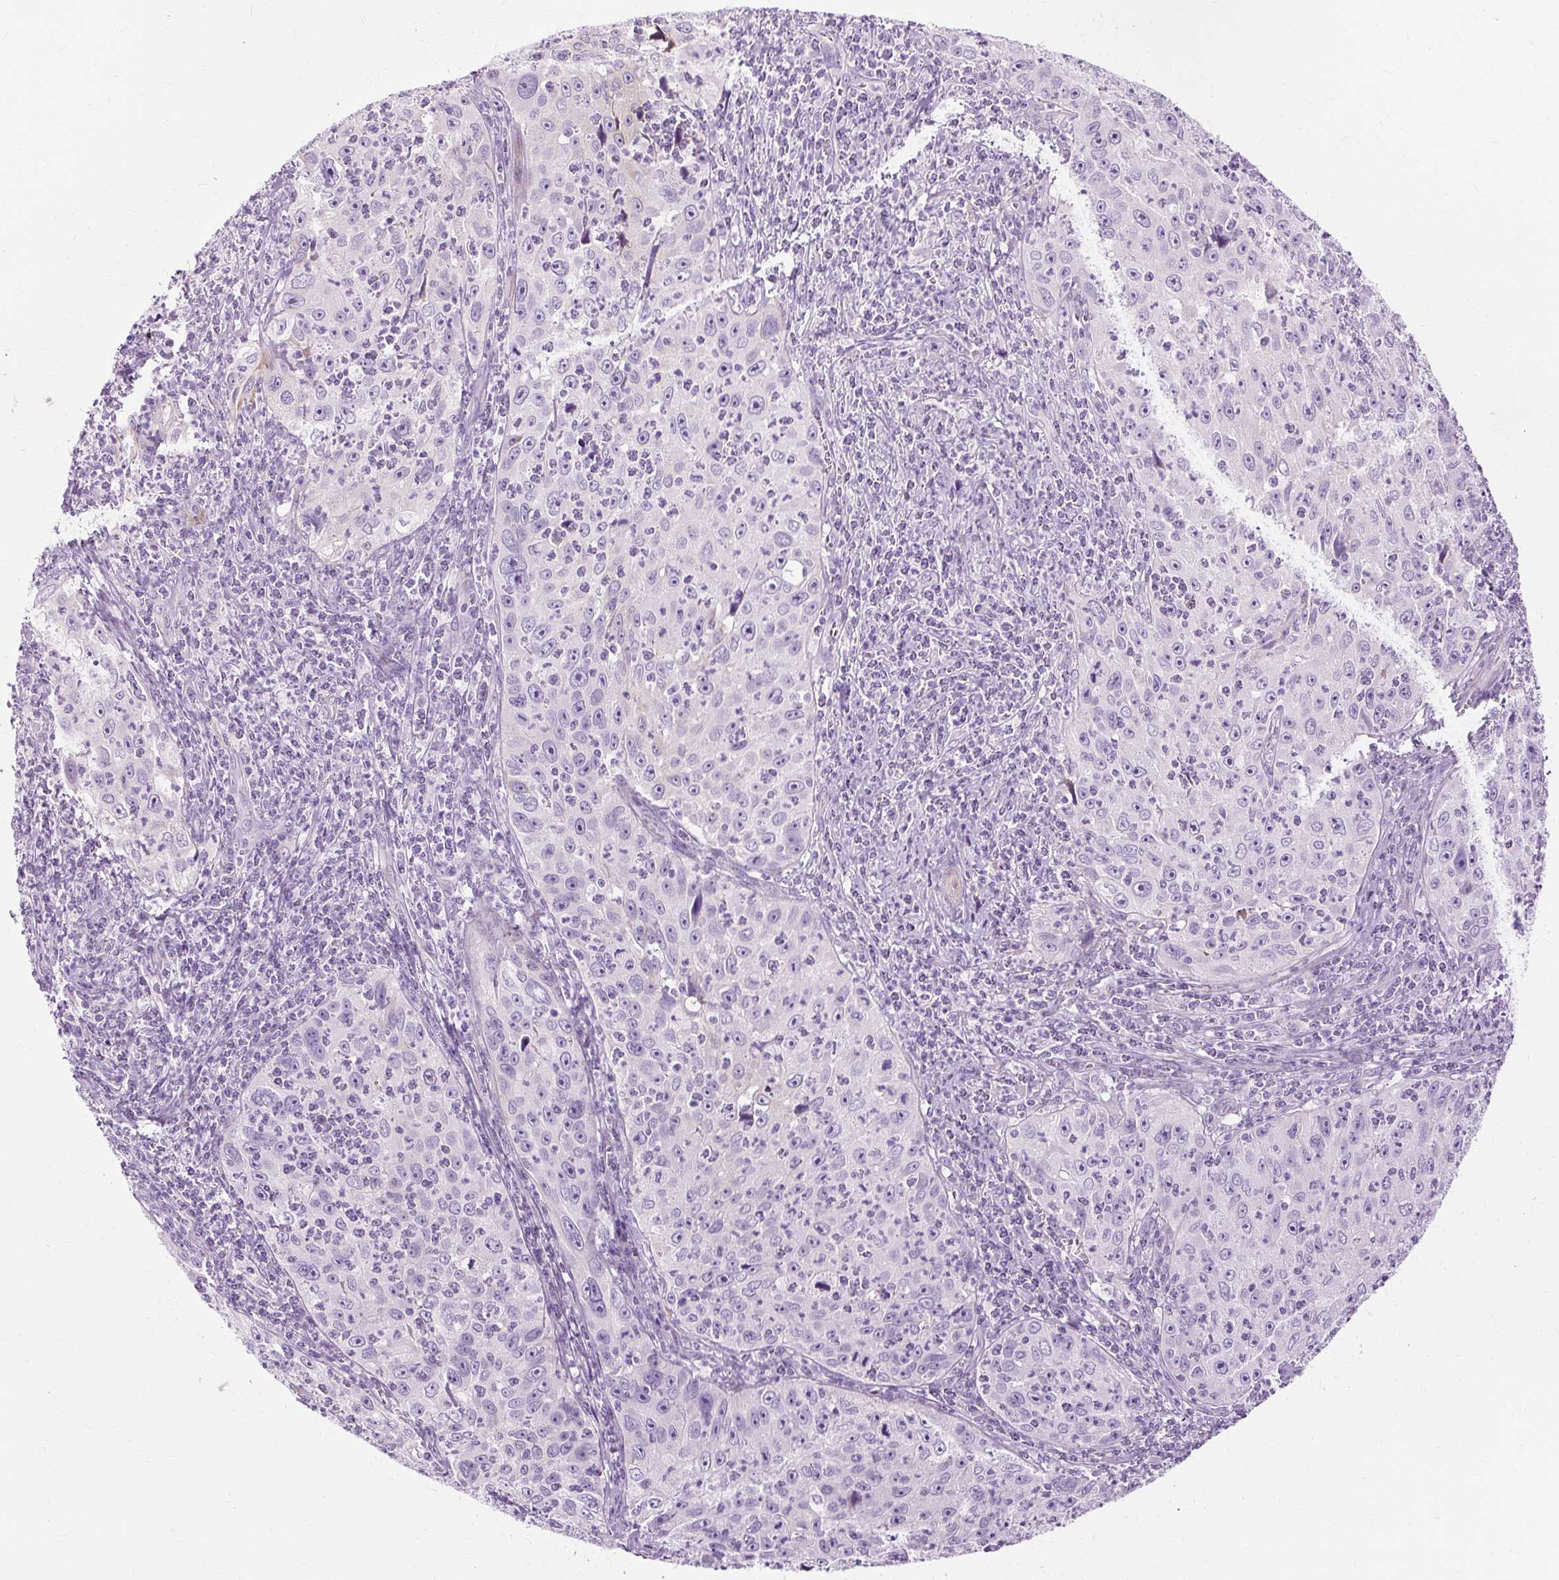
{"staining": {"intensity": "negative", "quantity": "none", "location": "none"}, "tissue": "cervical cancer", "cell_type": "Tumor cells", "image_type": "cancer", "snomed": [{"axis": "morphology", "description": "Squamous cell carcinoma, NOS"}, {"axis": "topography", "description": "Cervix"}], "caption": "Immunohistochemistry image of human squamous cell carcinoma (cervical) stained for a protein (brown), which shows no expression in tumor cells.", "gene": "DCTN4", "patient": {"sex": "female", "age": 30}}